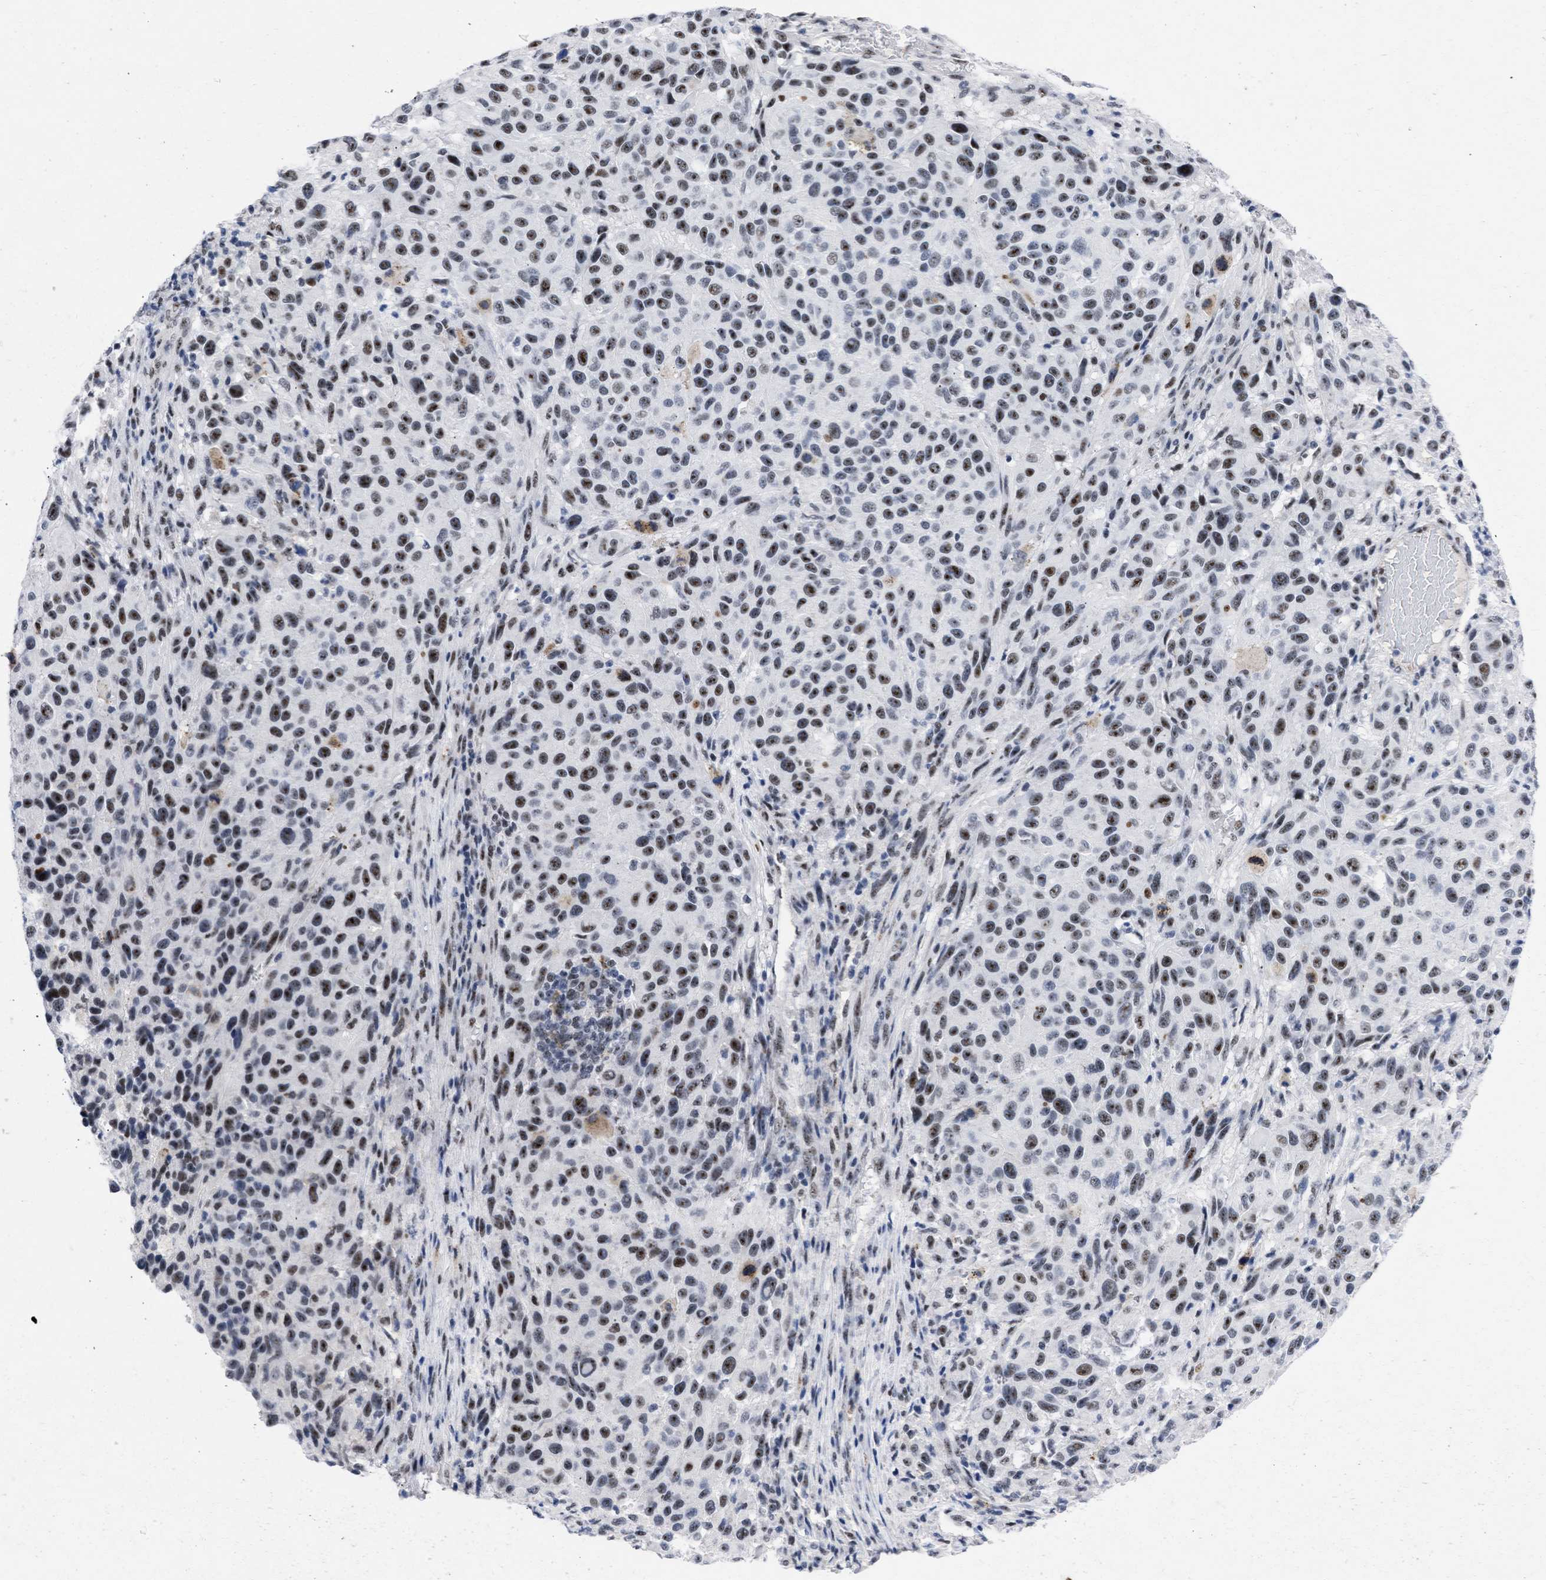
{"staining": {"intensity": "moderate", "quantity": ">75%", "location": "nuclear"}, "tissue": "melanoma", "cell_type": "Tumor cells", "image_type": "cancer", "snomed": [{"axis": "morphology", "description": "Malignant melanoma, Metastatic site"}, {"axis": "topography", "description": "Lymph node"}], "caption": "The photomicrograph shows a brown stain indicating the presence of a protein in the nuclear of tumor cells in melanoma.", "gene": "DDX41", "patient": {"sex": "male", "age": 61}}